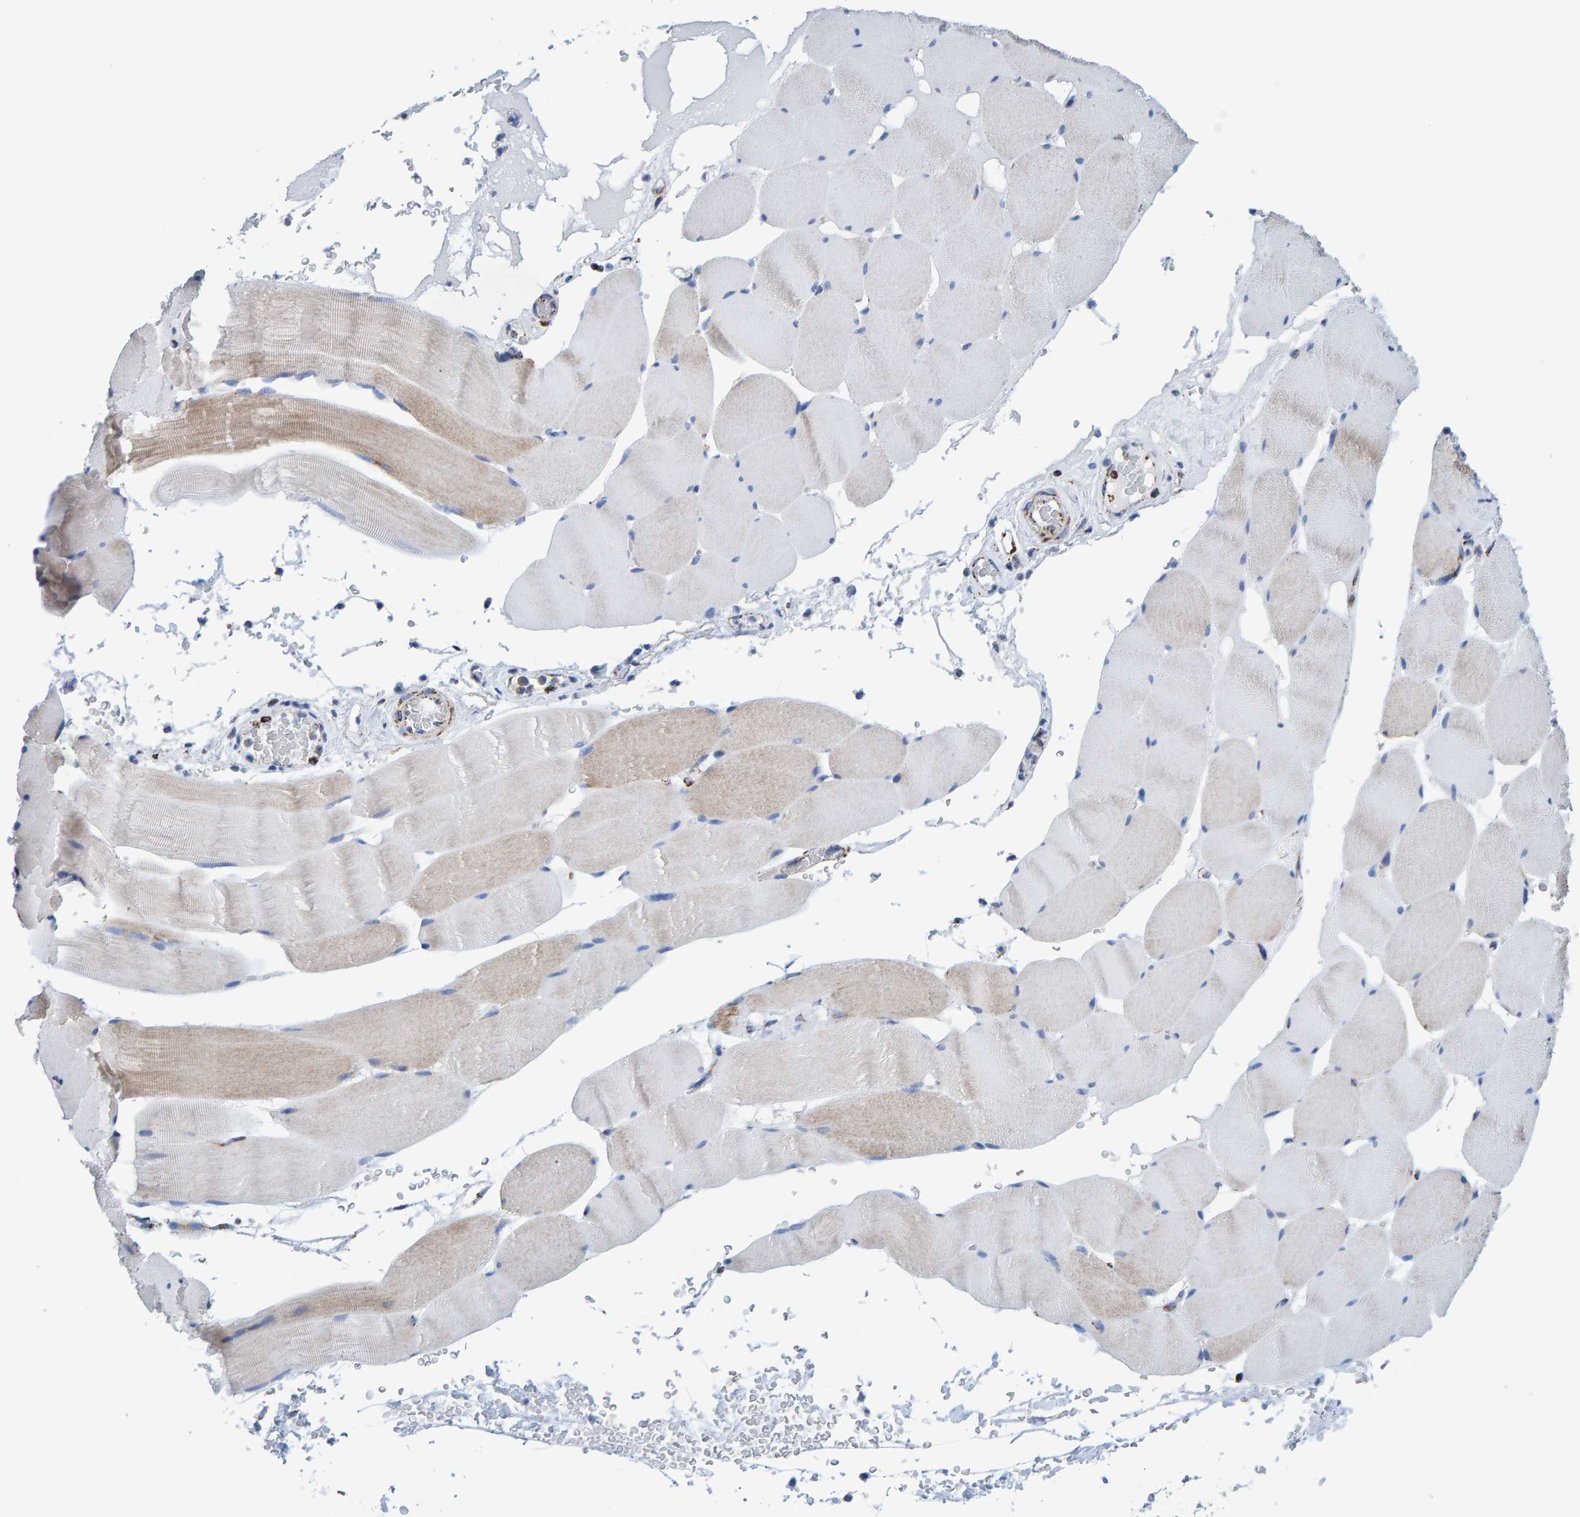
{"staining": {"intensity": "weak", "quantity": "25%-75%", "location": "cytoplasmic/membranous"}, "tissue": "skeletal muscle", "cell_type": "Myocytes", "image_type": "normal", "snomed": [{"axis": "morphology", "description": "Normal tissue, NOS"}, {"axis": "topography", "description": "Skeletal muscle"}], "caption": "A micrograph showing weak cytoplasmic/membranous positivity in about 25%-75% of myocytes in unremarkable skeletal muscle, as visualized by brown immunohistochemical staining.", "gene": "ENSG00000262660", "patient": {"sex": "male", "age": 62}}